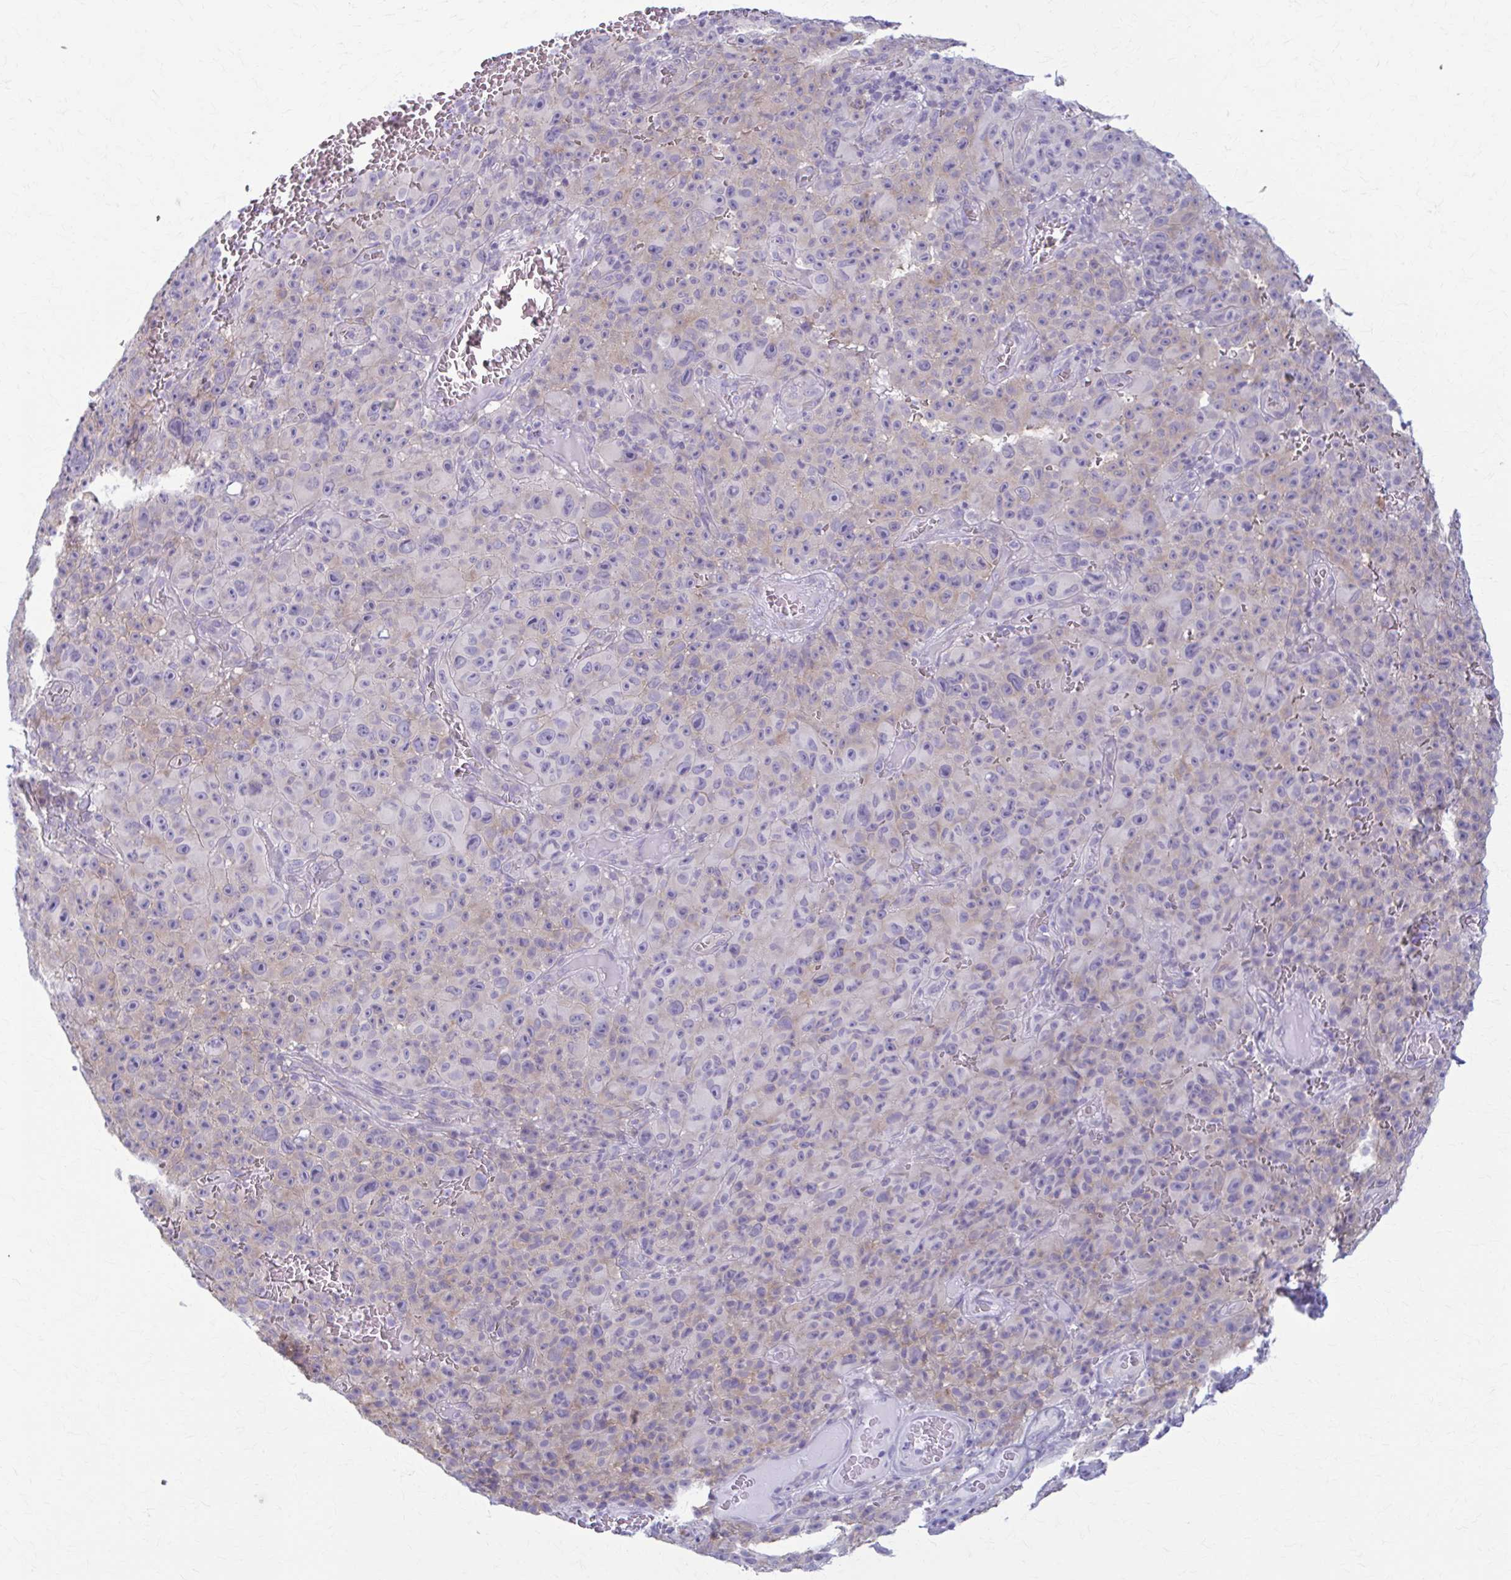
{"staining": {"intensity": "weak", "quantity": "<25%", "location": "cytoplasmic/membranous"}, "tissue": "melanoma", "cell_type": "Tumor cells", "image_type": "cancer", "snomed": [{"axis": "morphology", "description": "Malignant melanoma, NOS"}, {"axis": "topography", "description": "Skin"}], "caption": "Tumor cells are negative for protein expression in human melanoma. (DAB IHC visualized using brightfield microscopy, high magnification).", "gene": "PRKRA", "patient": {"sex": "female", "age": 82}}